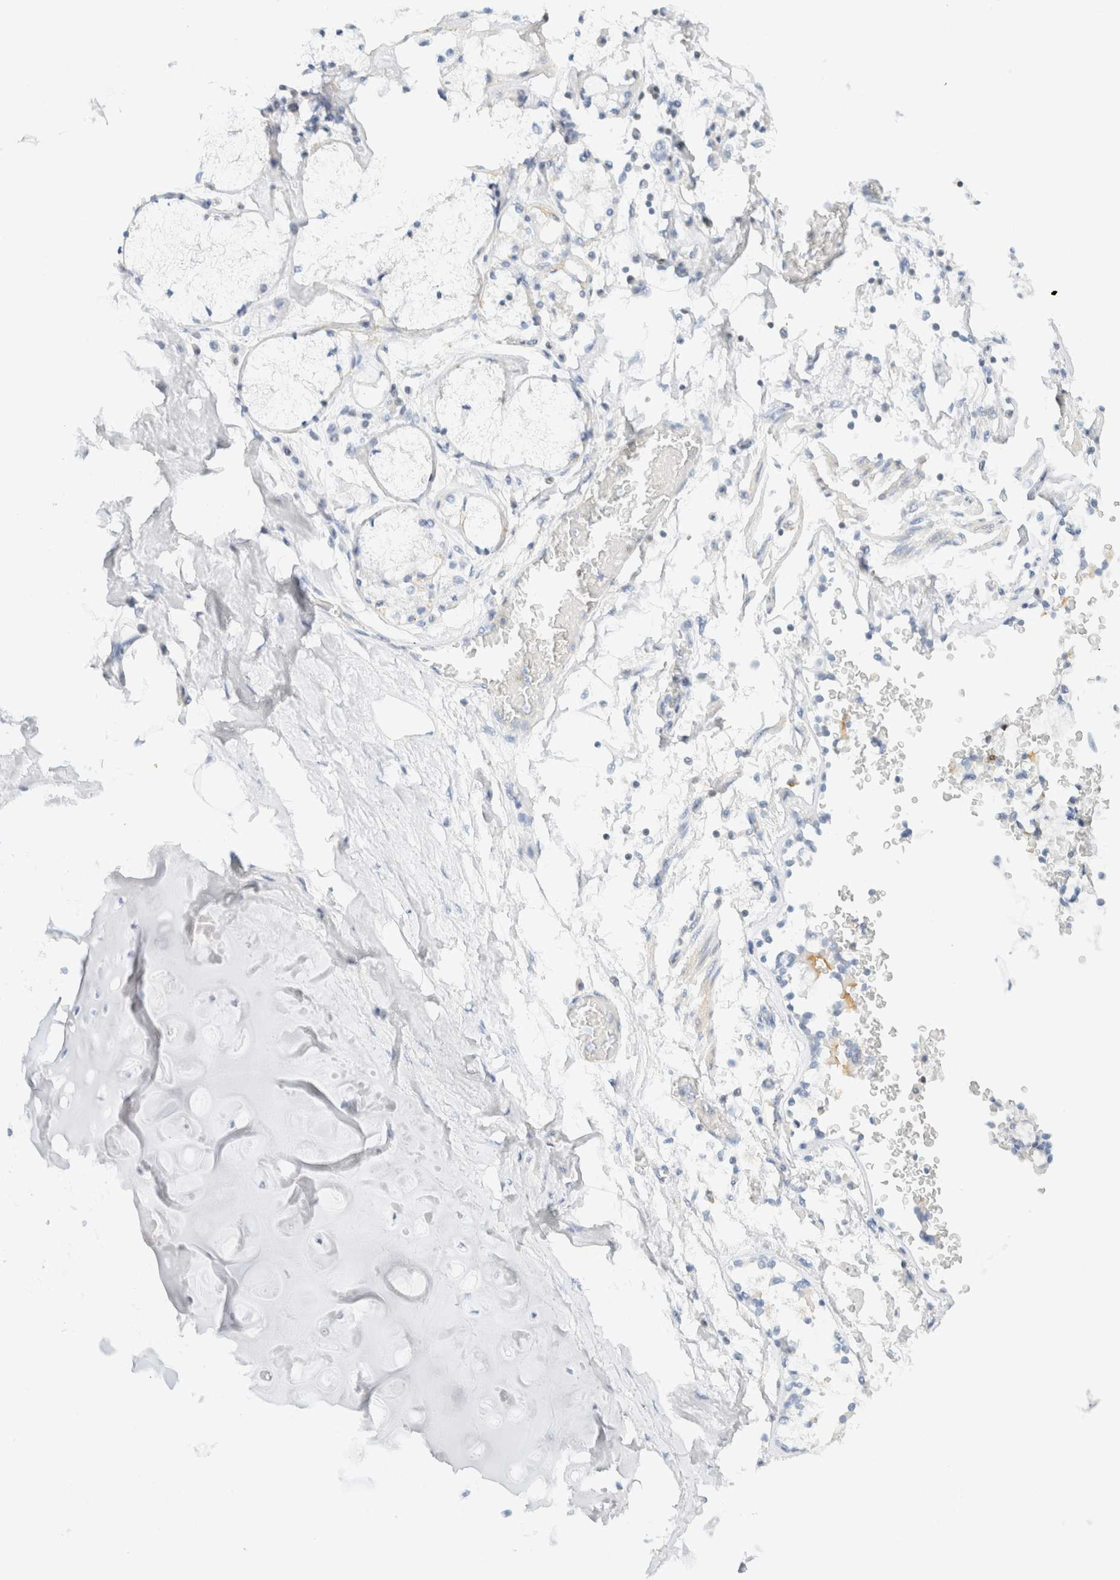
{"staining": {"intensity": "negative", "quantity": "none", "location": "none"}, "tissue": "adipose tissue", "cell_type": "Adipocytes", "image_type": "normal", "snomed": [{"axis": "morphology", "description": "Normal tissue, NOS"}, {"axis": "topography", "description": "Cartilage tissue"}, {"axis": "topography", "description": "Lung"}], "caption": "Immunohistochemistry (IHC) of normal adipose tissue reveals no staining in adipocytes. The staining was performed using DAB (3,3'-diaminobenzidine) to visualize the protein expression in brown, while the nuclei were stained in blue with hematoxylin (Magnification: 20x).", "gene": "IKZF3", "patient": {"sex": "female", "age": 77}}